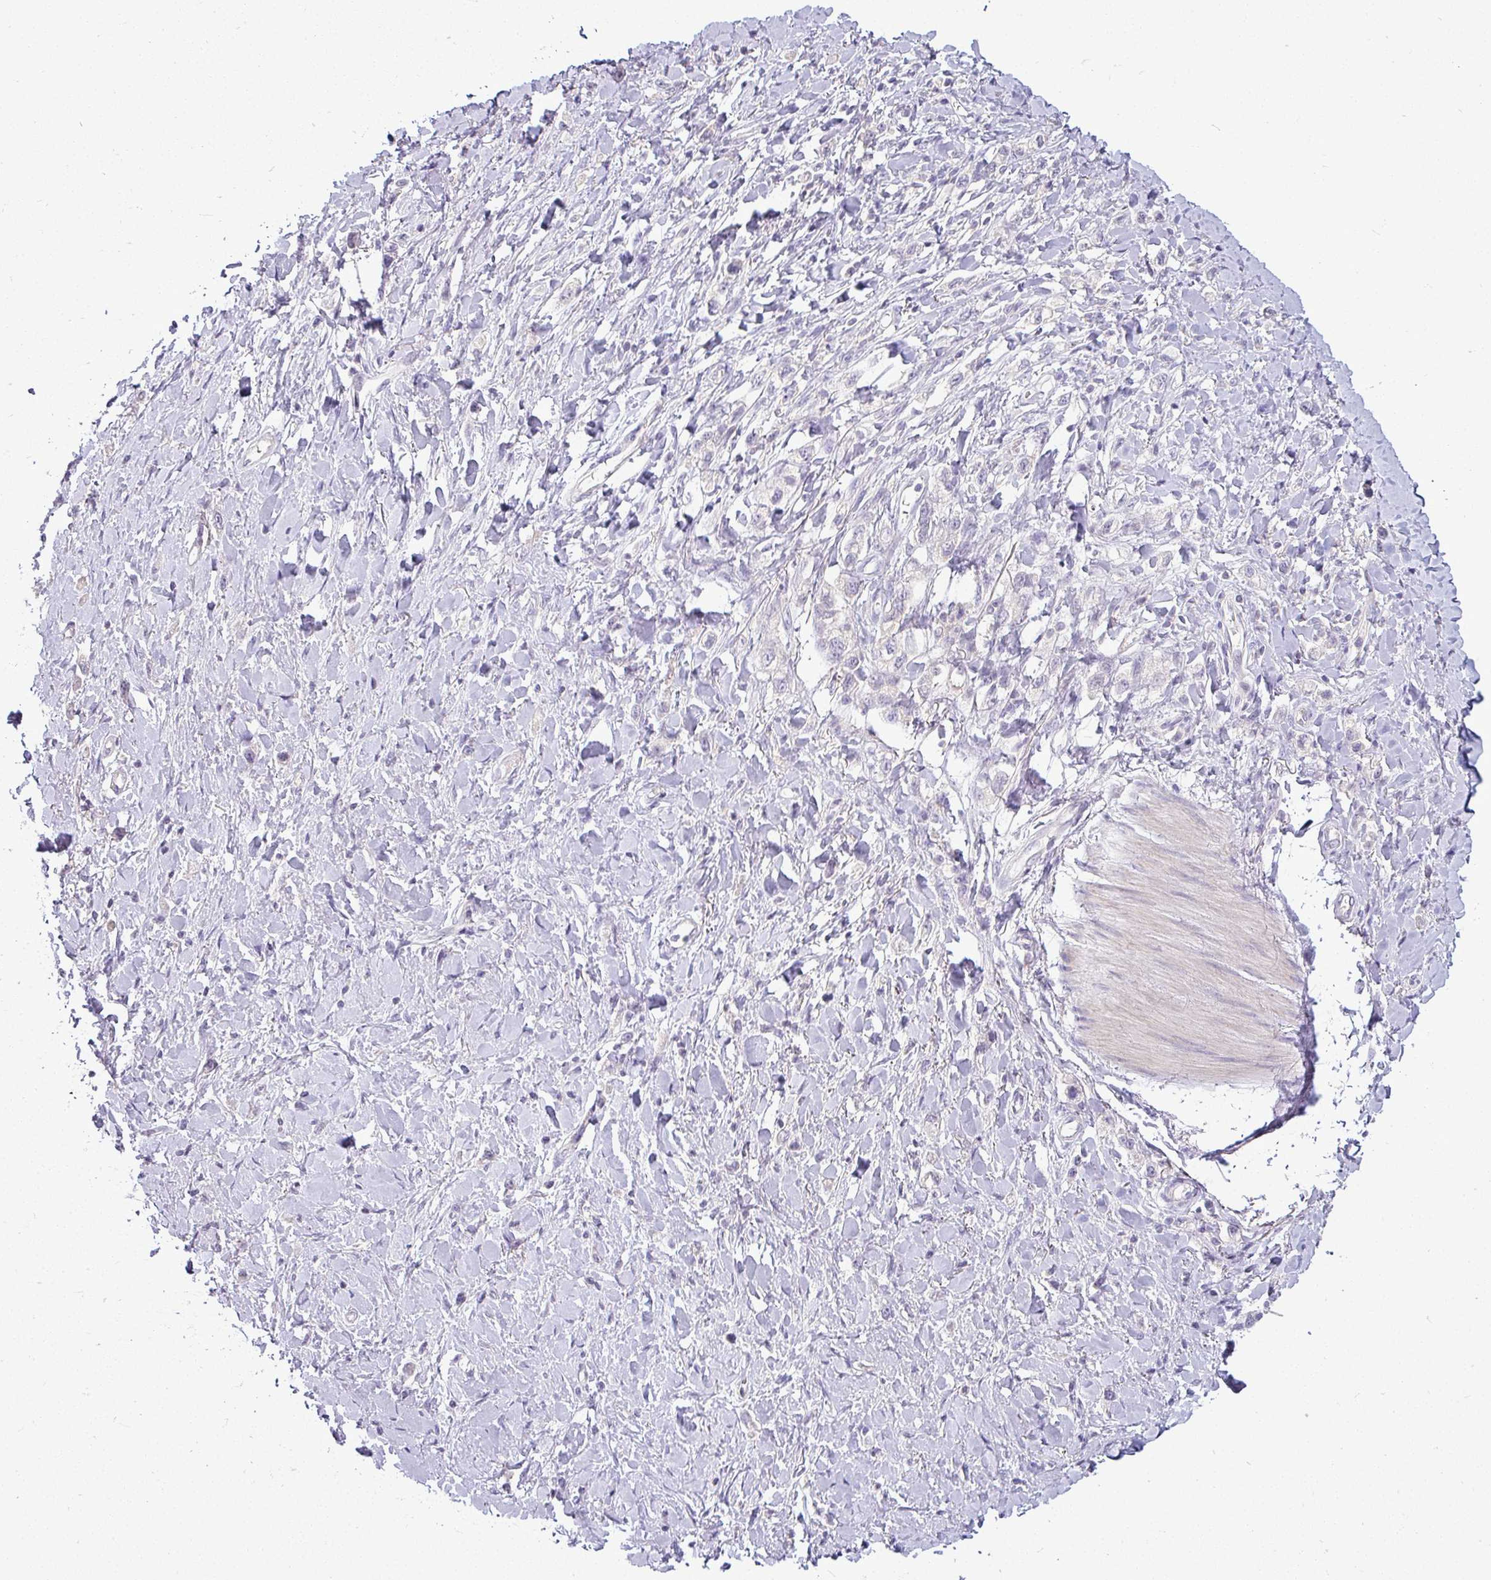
{"staining": {"intensity": "negative", "quantity": "none", "location": "none"}, "tissue": "stomach cancer", "cell_type": "Tumor cells", "image_type": "cancer", "snomed": [{"axis": "morphology", "description": "Adenocarcinoma, NOS"}, {"axis": "topography", "description": "Stomach"}], "caption": "Immunohistochemistry histopathology image of human stomach cancer stained for a protein (brown), which displays no positivity in tumor cells.", "gene": "APOM", "patient": {"sex": "female", "age": 65}}